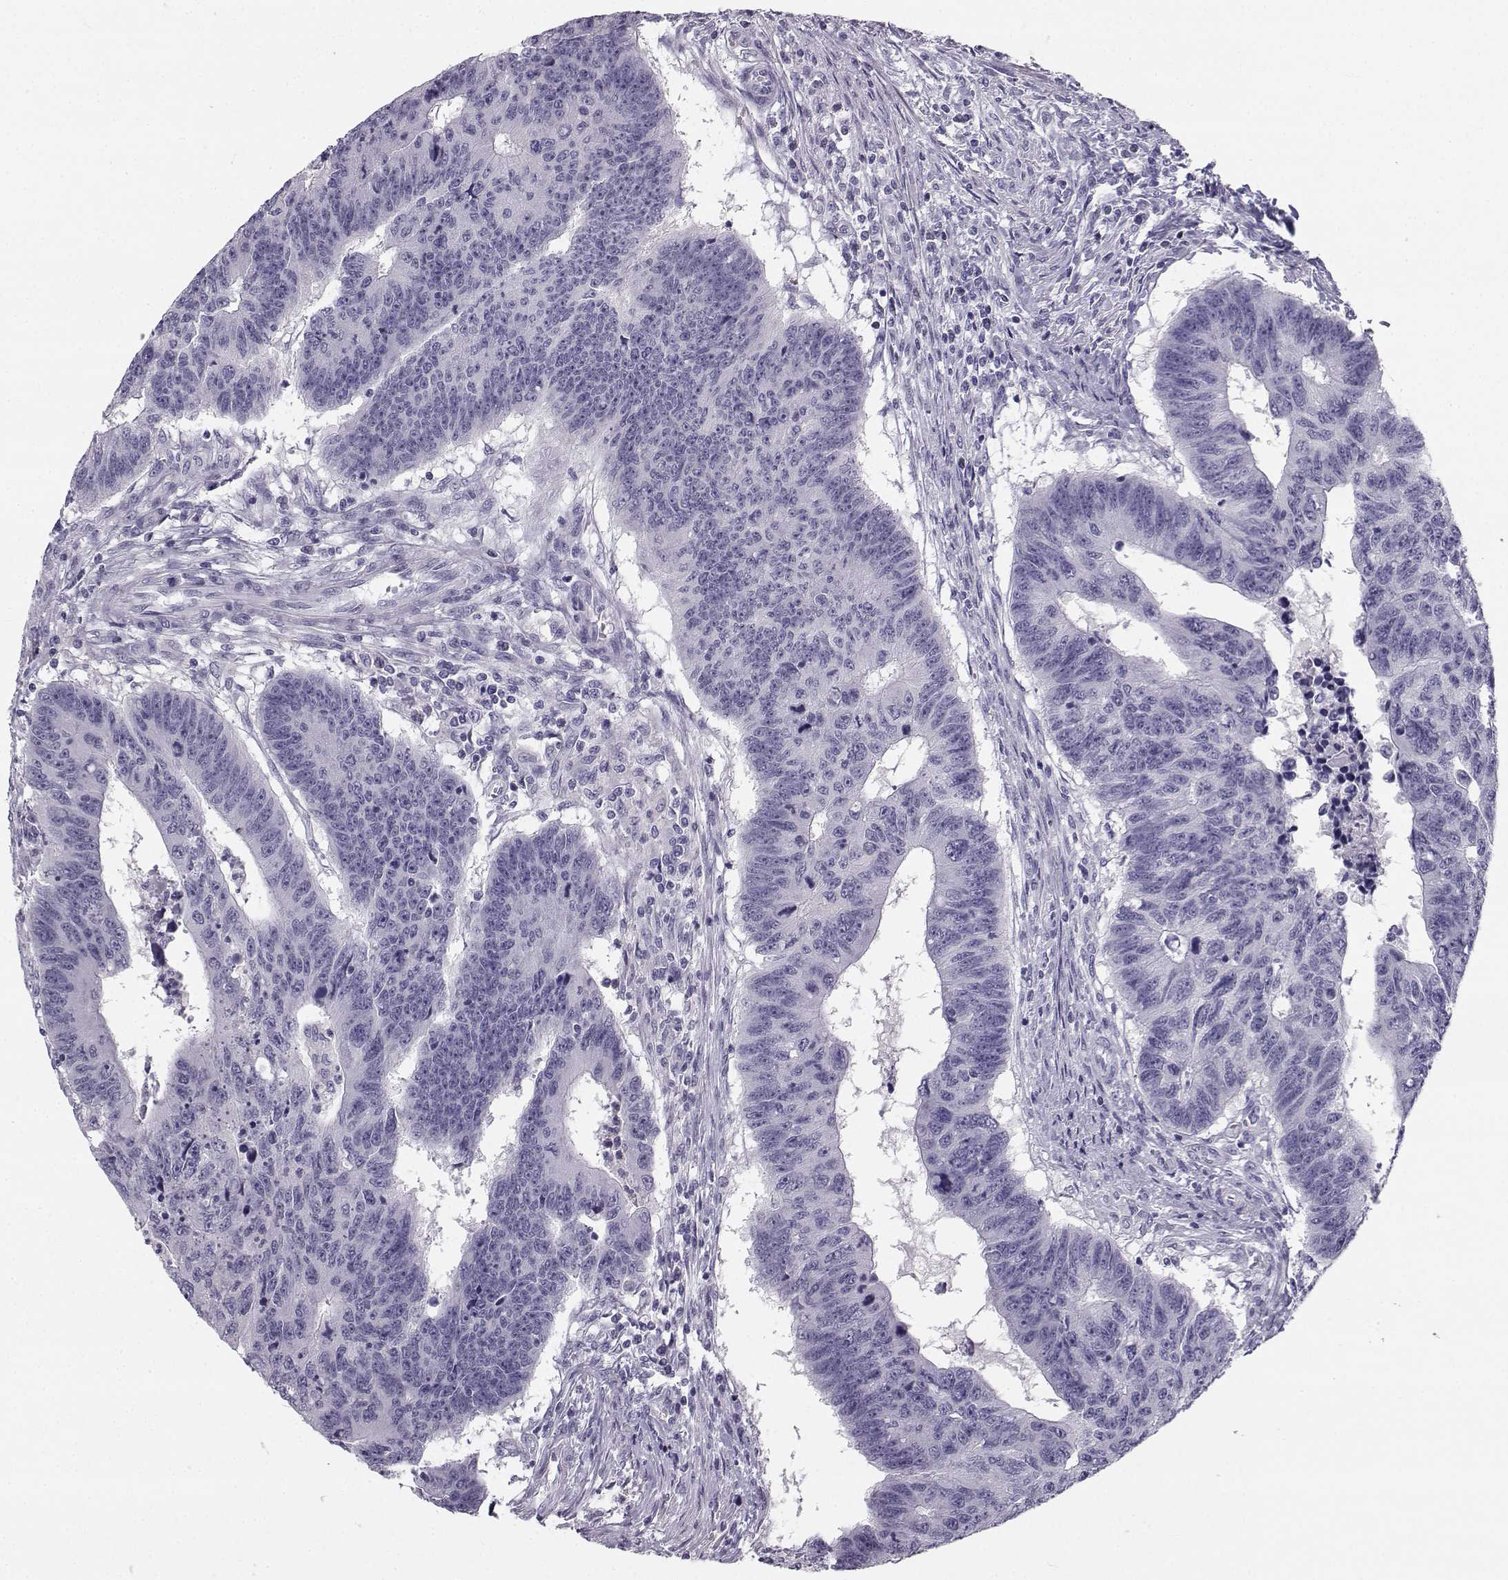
{"staining": {"intensity": "negative", "quantity": "none", "location": "none"}, "tissue": "colorectal cancer", "cell_type": "Tumor cells", "image_type": "cancer", "snomed": [{"axis": "morphology", "description": "Adenocarcinoma, NOS"}, {"axis": "topography", "description": "Rectum"}], "caption": "The image displays no staining of tumor cells in colorectal adenocarcinoma. (Brightfield microscopy of DAB IHC at high magnification).", "gene": "SYCE1", "patient": {"sex": "female", "age": 85}}